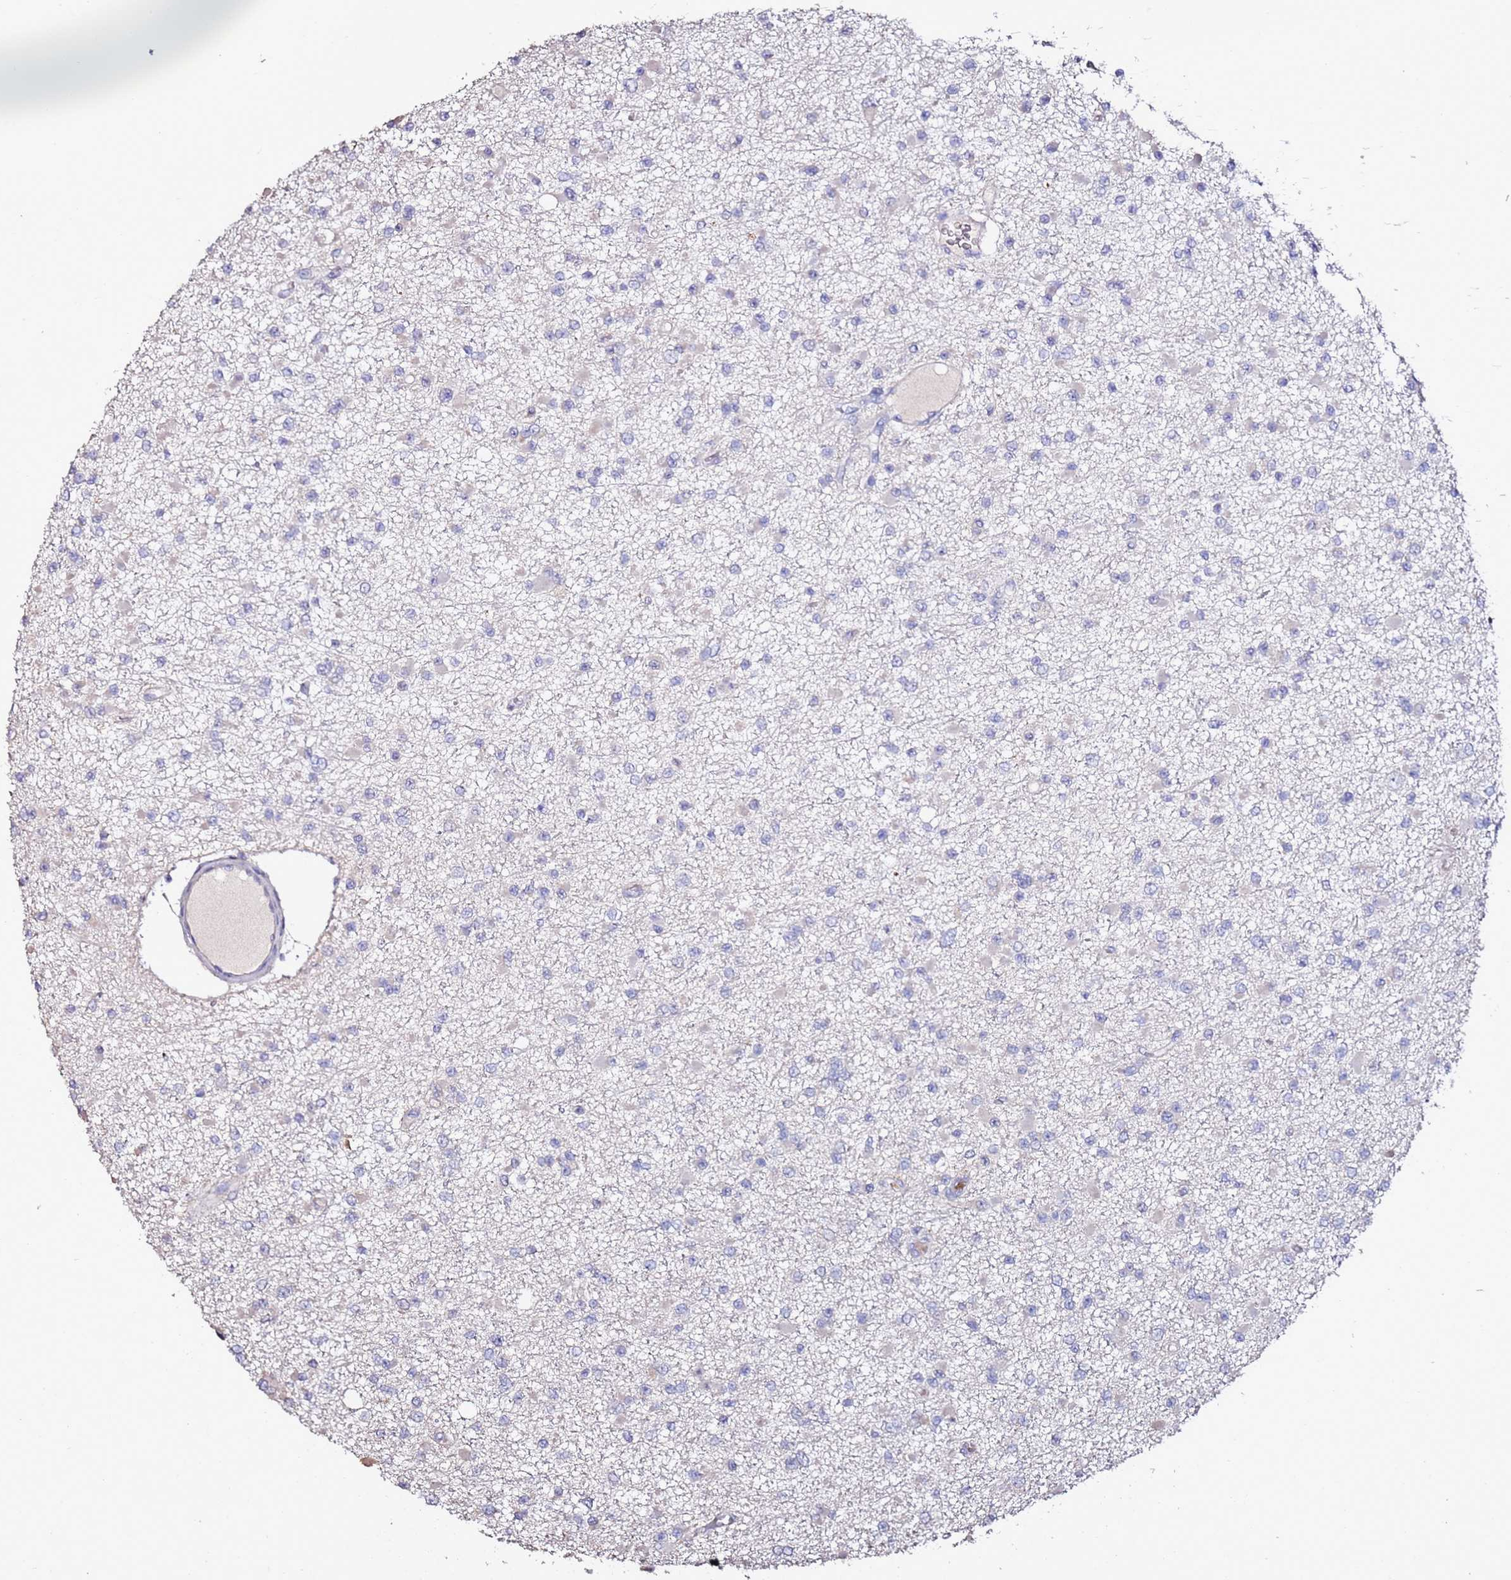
{"staining": {"intensity": "negative", "quantity": "none", "location": "none"}, "tissue": "glioma", "cell_type": "Tumor cells", "image_type": "cancer", "snomed": [{"axis": "morphology", "description": "Glioma, malignant, Low grade"}, {"axis": "topography", "description": "Brain"}], "caption": "The photomicrograph exhibits no staining of tumor cells in malignant low-grade glioma.", "gene": "C3orf80", "patient": {"sex": "female", "age": 22}}